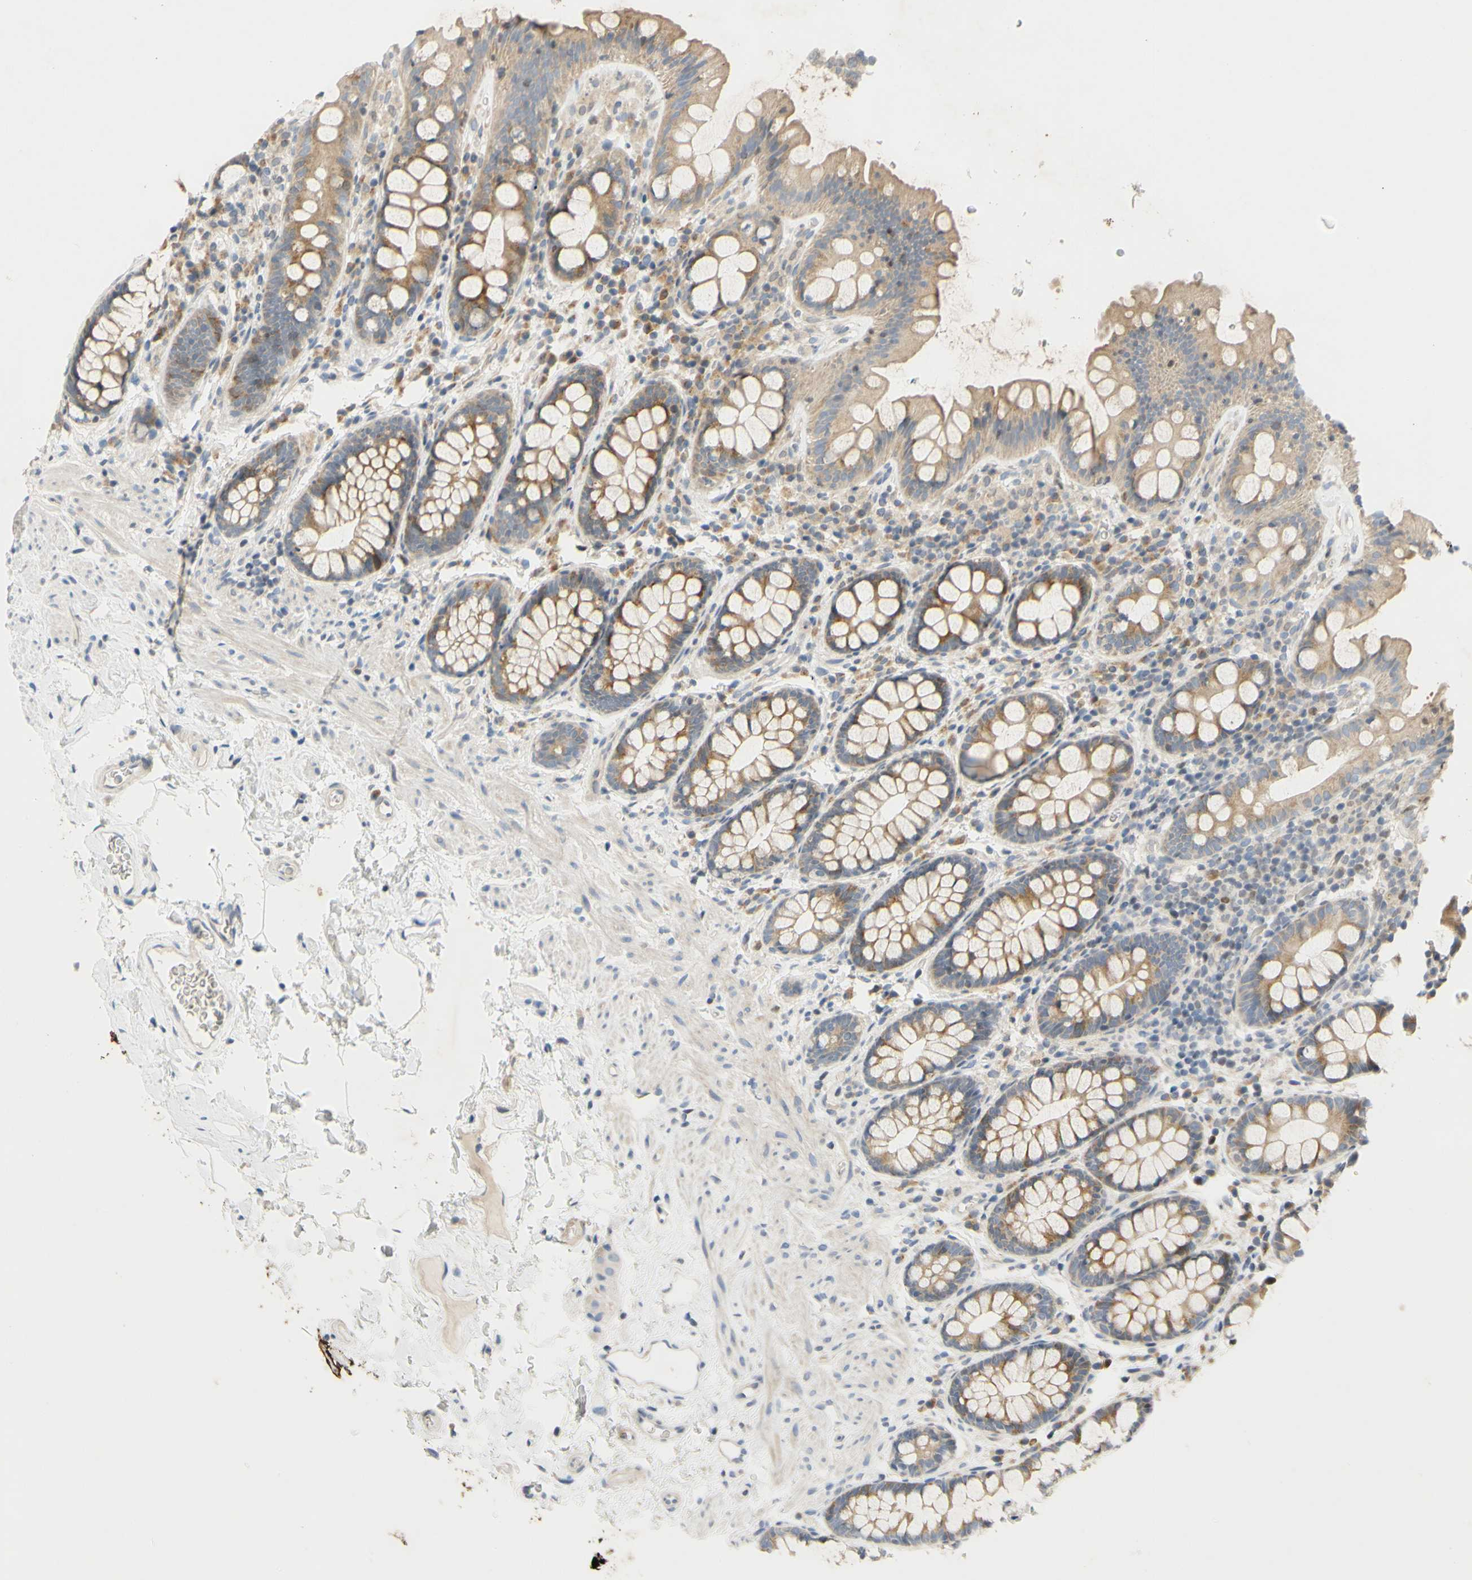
{"staining": {"intensity": "weak", "quantity": ">75%", "location": "cytoplasmic/membranous"}, "tissue": "colon", "cell_type": "Endothelial cells", "image_type": "normal", "snomed": [{"axis": "morphology", "description": "Normal tissue, NOS"}, {"axis": "topography", "description": "Colon"}], "caption": "This is an image of immunohistochemistry (IHC) staining of benign colon, which shows weak staining in the cytoplasmic/membranous of endothelial cells.", "gene": "CCNB2", "patient": {"sex": "female", "age": 80}}